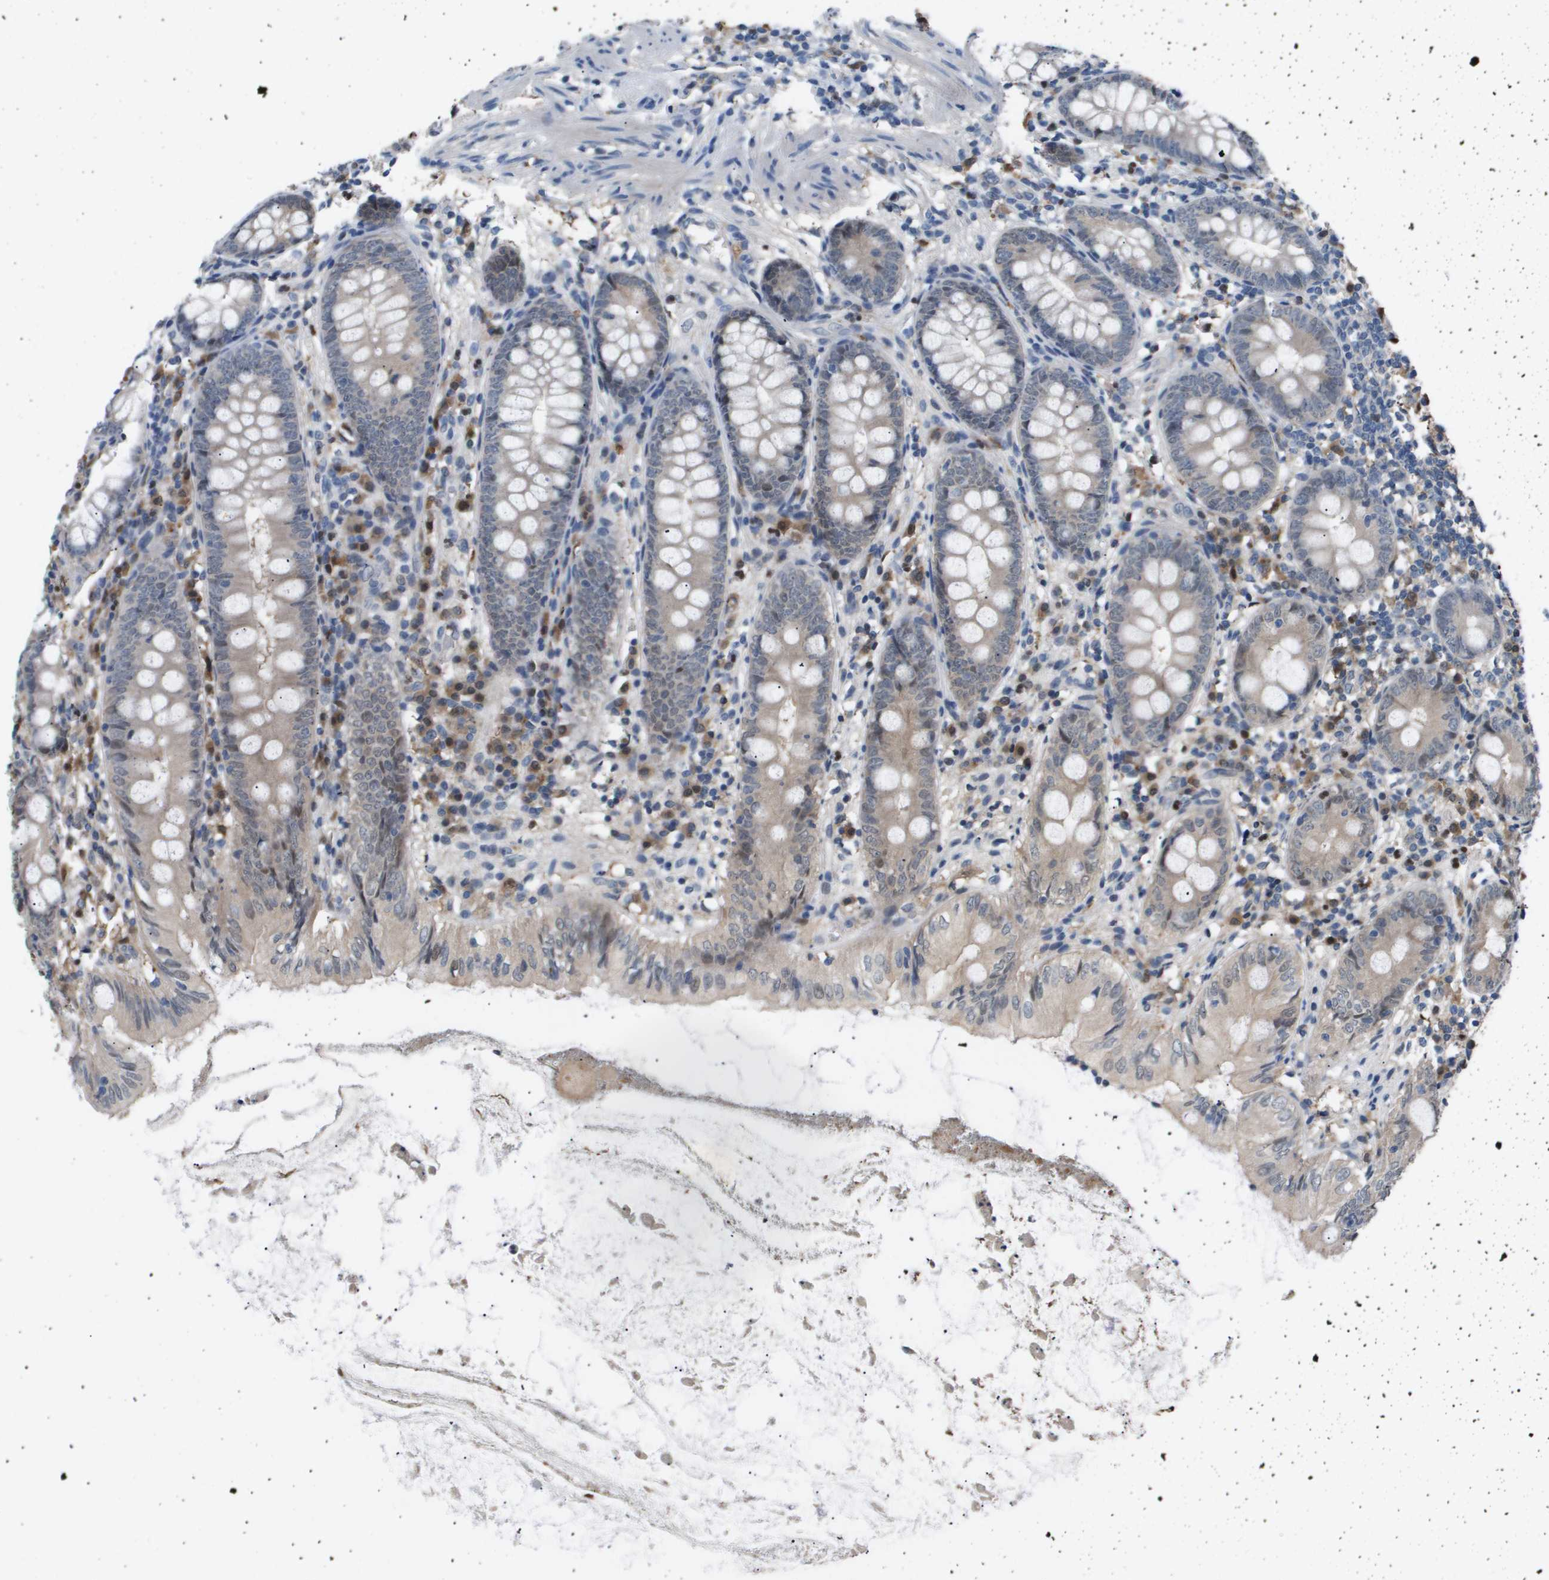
{"staining": {"intensity": "weak", "quantity": "25%-75%", "location": "cytoplasmic/membranous,nuclear"}, "tissue": "appendix", "cell_type": "Glandular cells", "image_type": "normal", "snomed": [{"axis": "morphology", "description": "Normal tissue, NOS"}, {"axis": "topography", "description": "Appendix"}], "caption": "Appendix stained for a protein (brown) demonstrates weak cytoplasmic/membranous,nuclear positive expression in approximately 25%-75% of glandular cells.", "gene": "AKR1A1", "patient": {"sex": "female", "age": 77}}